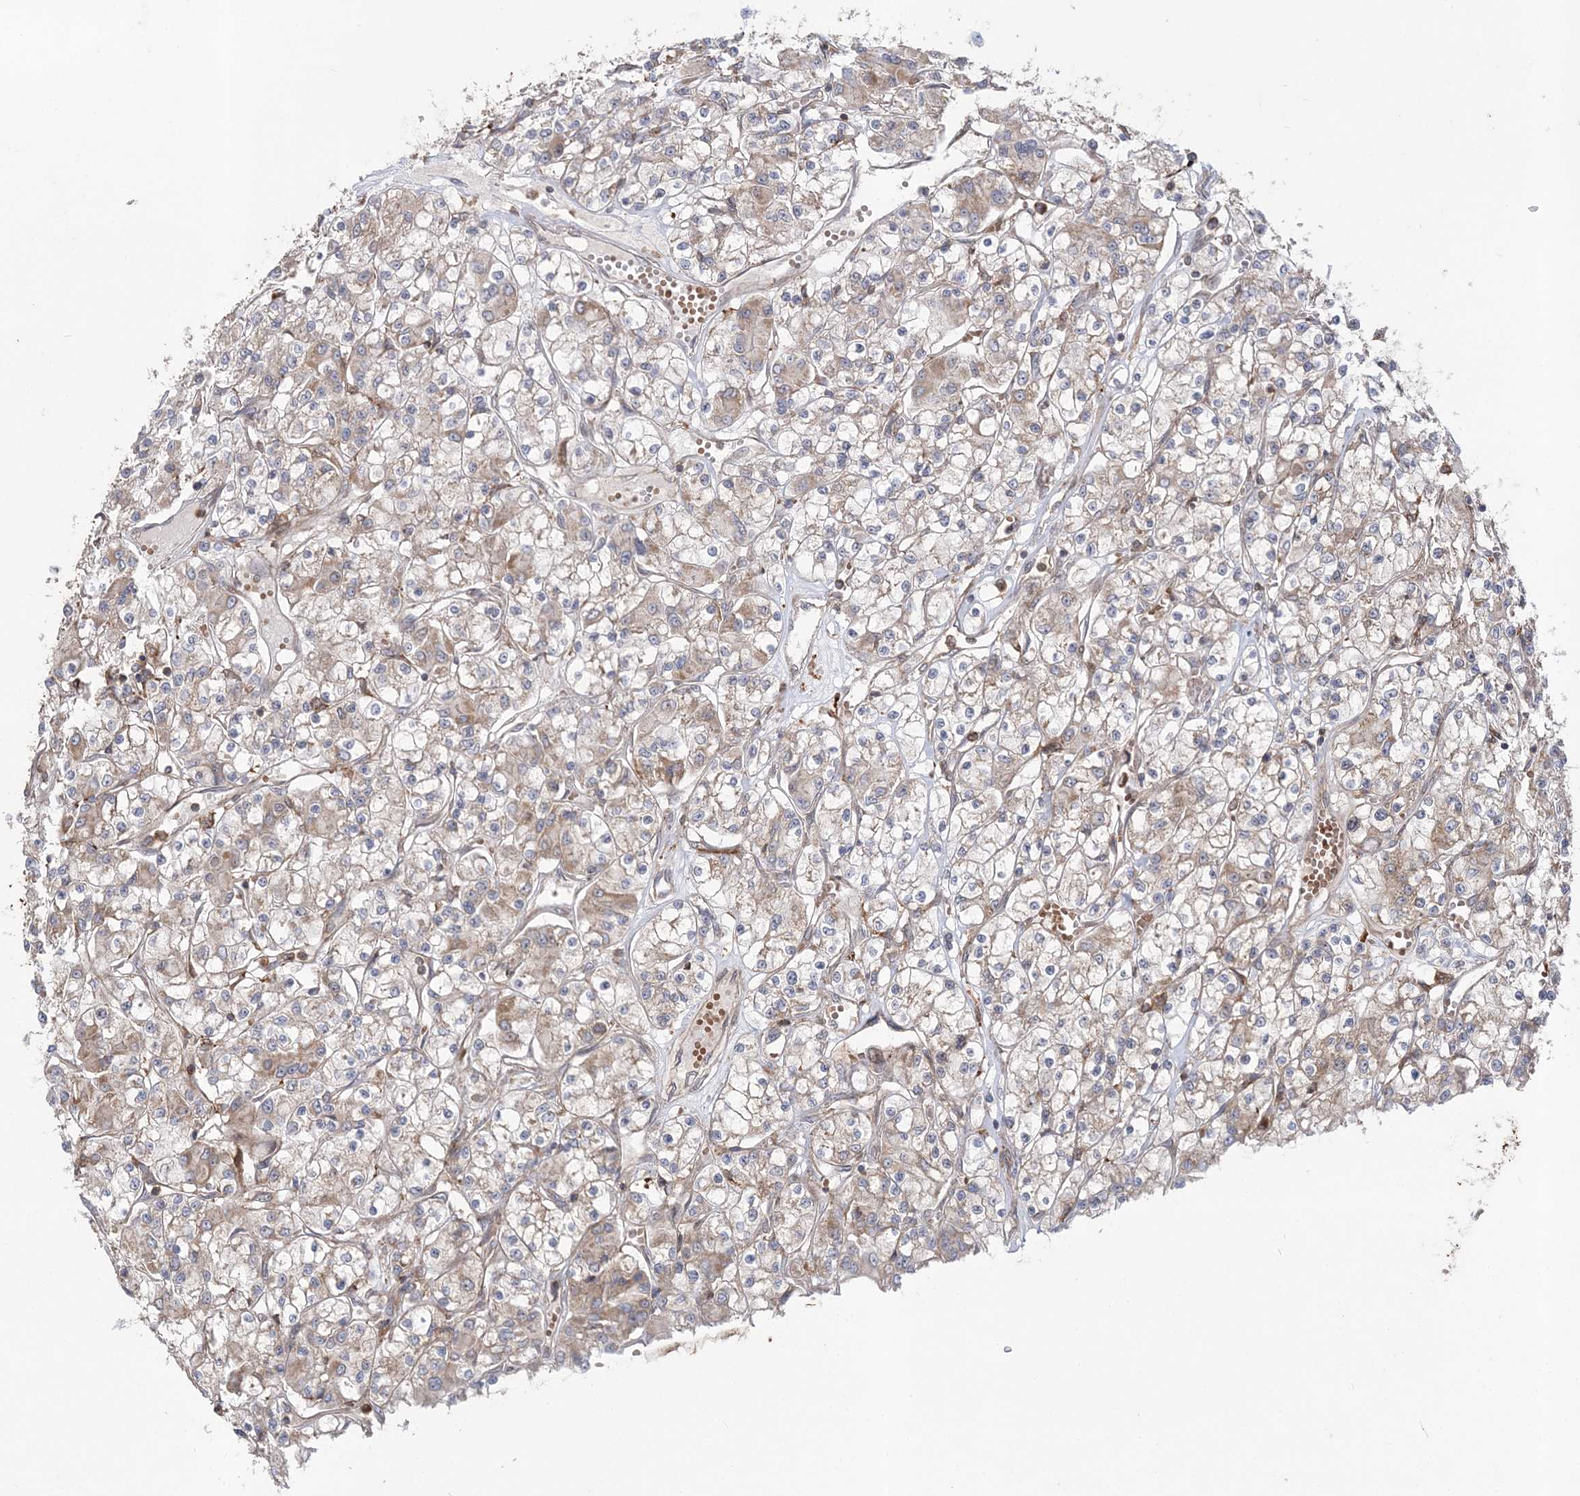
{"staining": {"intensity": "weak", "quantity": ">75%", "location": "cytoplasmic/membranous"}, "tissue": "renal cancer", "cell_type": "Tumor cells", "image_type": "cancer", "snomed": [{"axis": "morphology", "description": "Adenocarcinoma, NOS"}, {"axis": "topography", "description": "Kidney"}], "caption": "Adenocarcinoma (renal) stained with immunohistochemistry (IHC) shows weak cytoplasmic/membranous positivity in about >75% of tumor cells.", "gene": "LRPPRC", "patient": {"sex": "female", "age": 59}}